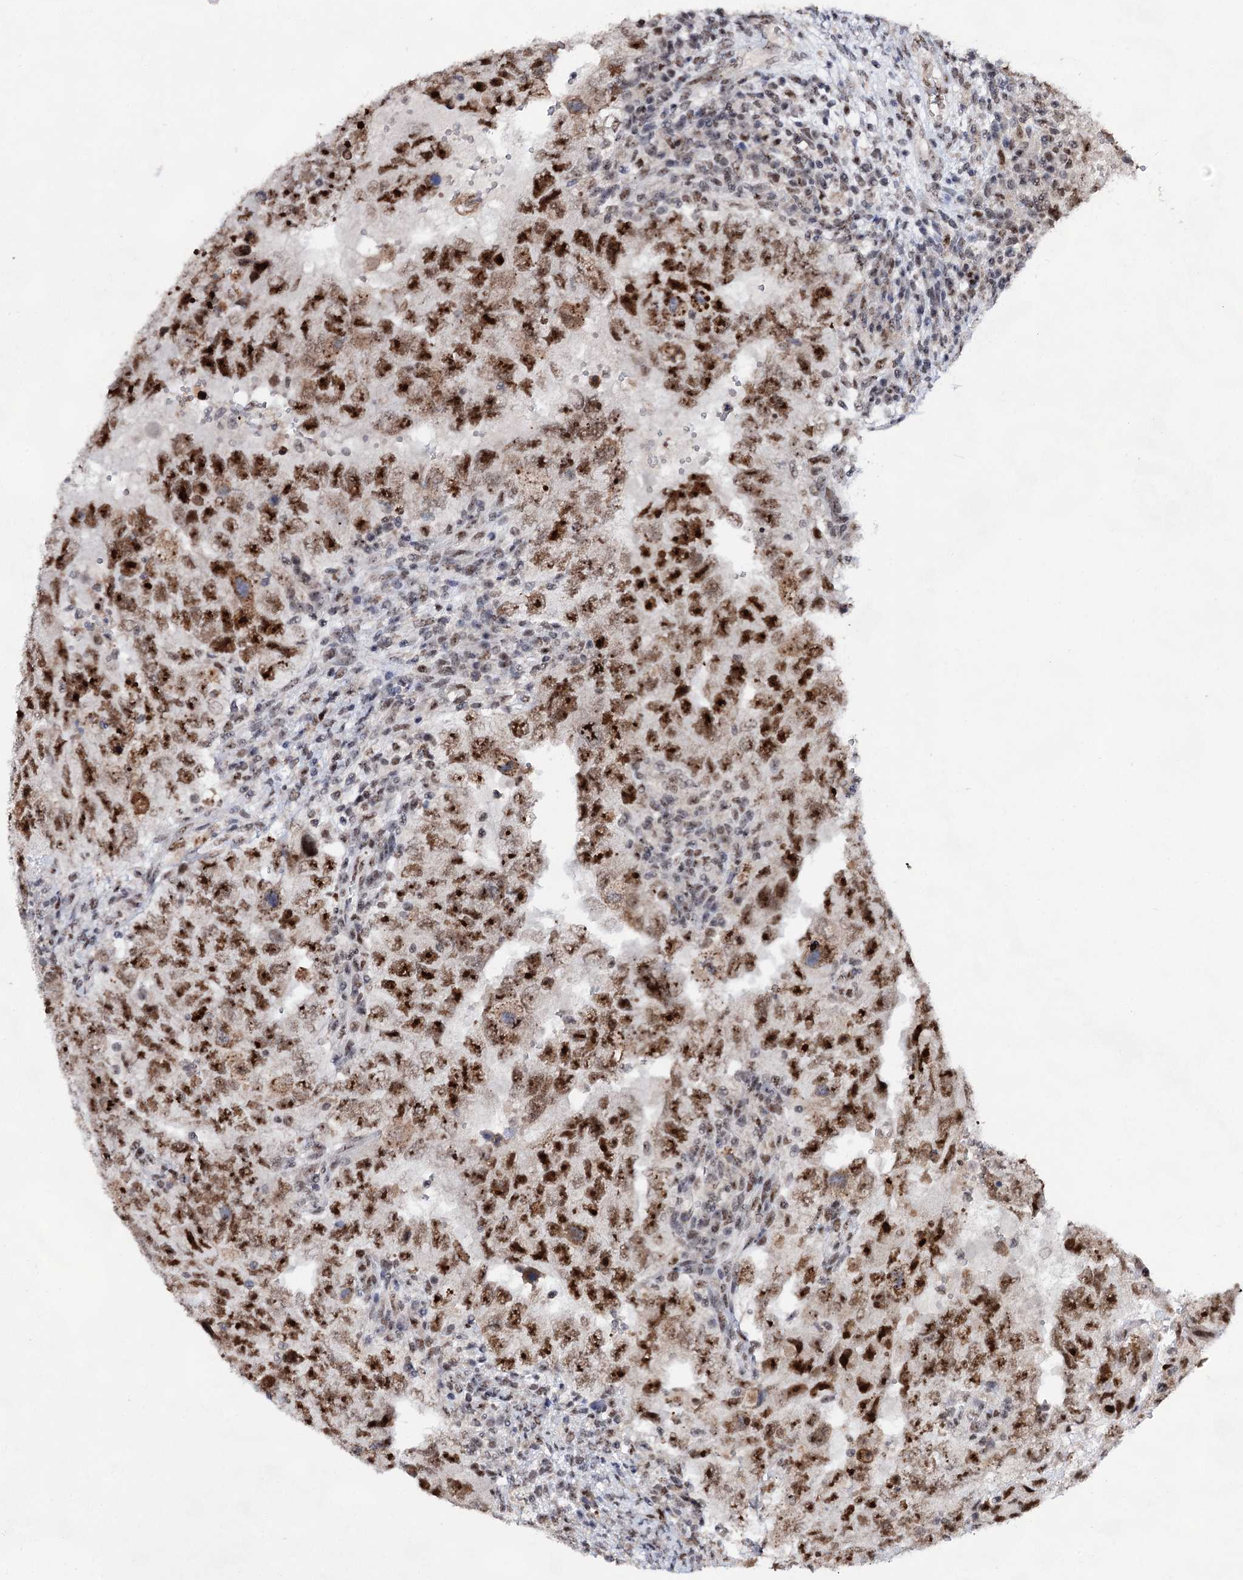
{"staining": {"intensity": "strong", "quantity": ">75%", "location": "nuclear"}, "tissue": "testis cancer", "cell_type": "Tumor cells", "image_type": "cancer", "snomed": [{"axis": "morphology", "description": "Carcinoma, Embryonal, NOS"}, {"axis": "topography", "description": "Testis"}], "caption": "Immunohistochemistry histopathology image of human testis cancer (embryonal carcinoma) stained for a protein (brown), which reveals high levels of strong nuclear positivity in approximately >75% of tumor cells.", "gene": "EXOSC10", "patient": {"sex": "male", "age": 26}}